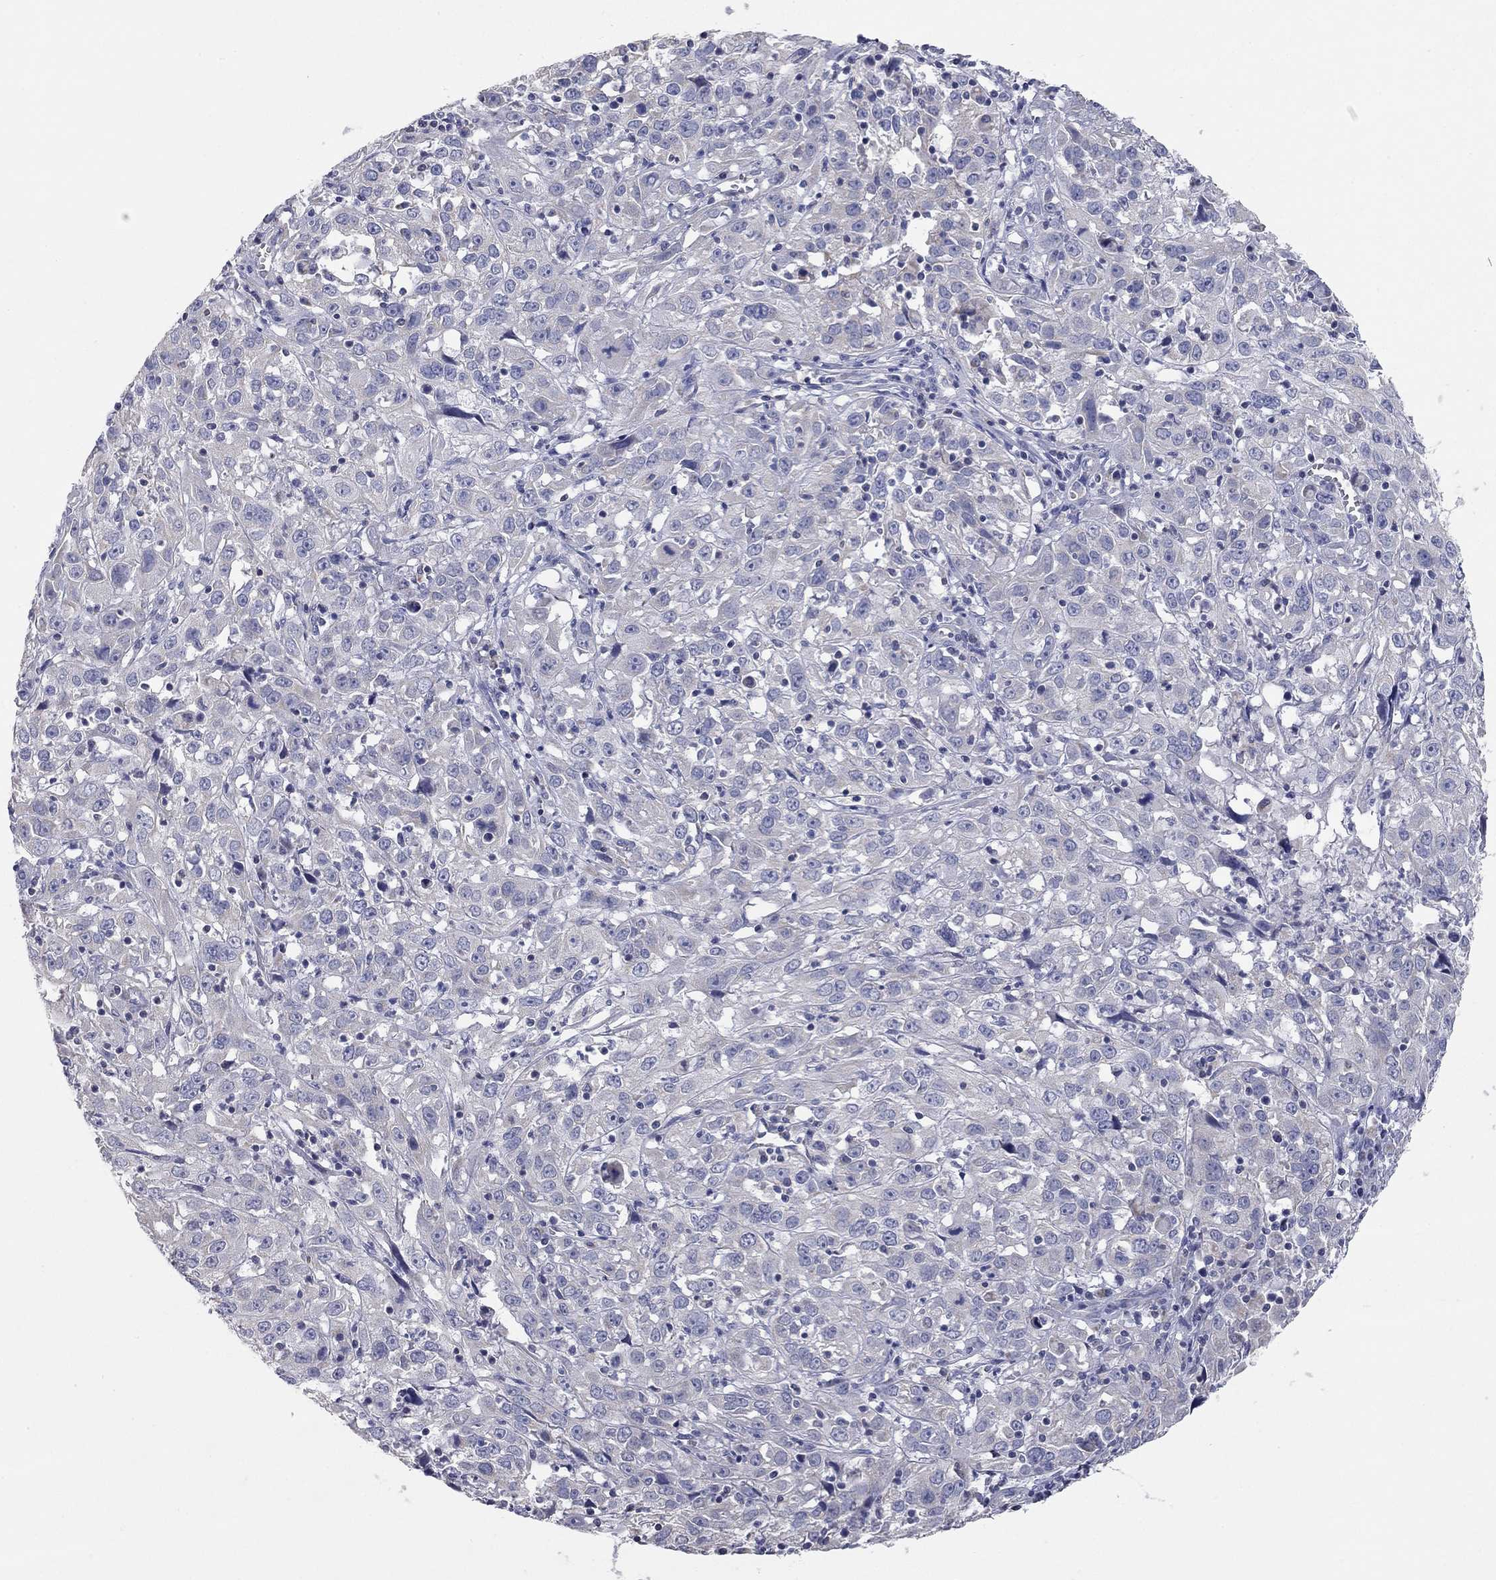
{"staining": {"intensity": "negative", "quantity": "none", "location": "none"}, "tissue": "cervical cancer", "cell_type": "Tumor cells", "image_type": "cancer", "snomed": [{"axis": "morphology", "description": "Squamous cell carcinoma, NOS"}, {"axis": "topography", "description": "Cervix"}], "caption": "Protein analysis of cervical cancer (squamous cell carcinoma) displays no significant positivity in tumor cells.", "gene": "CFAP161", "patient": {"sex": "female", "age": 32}}